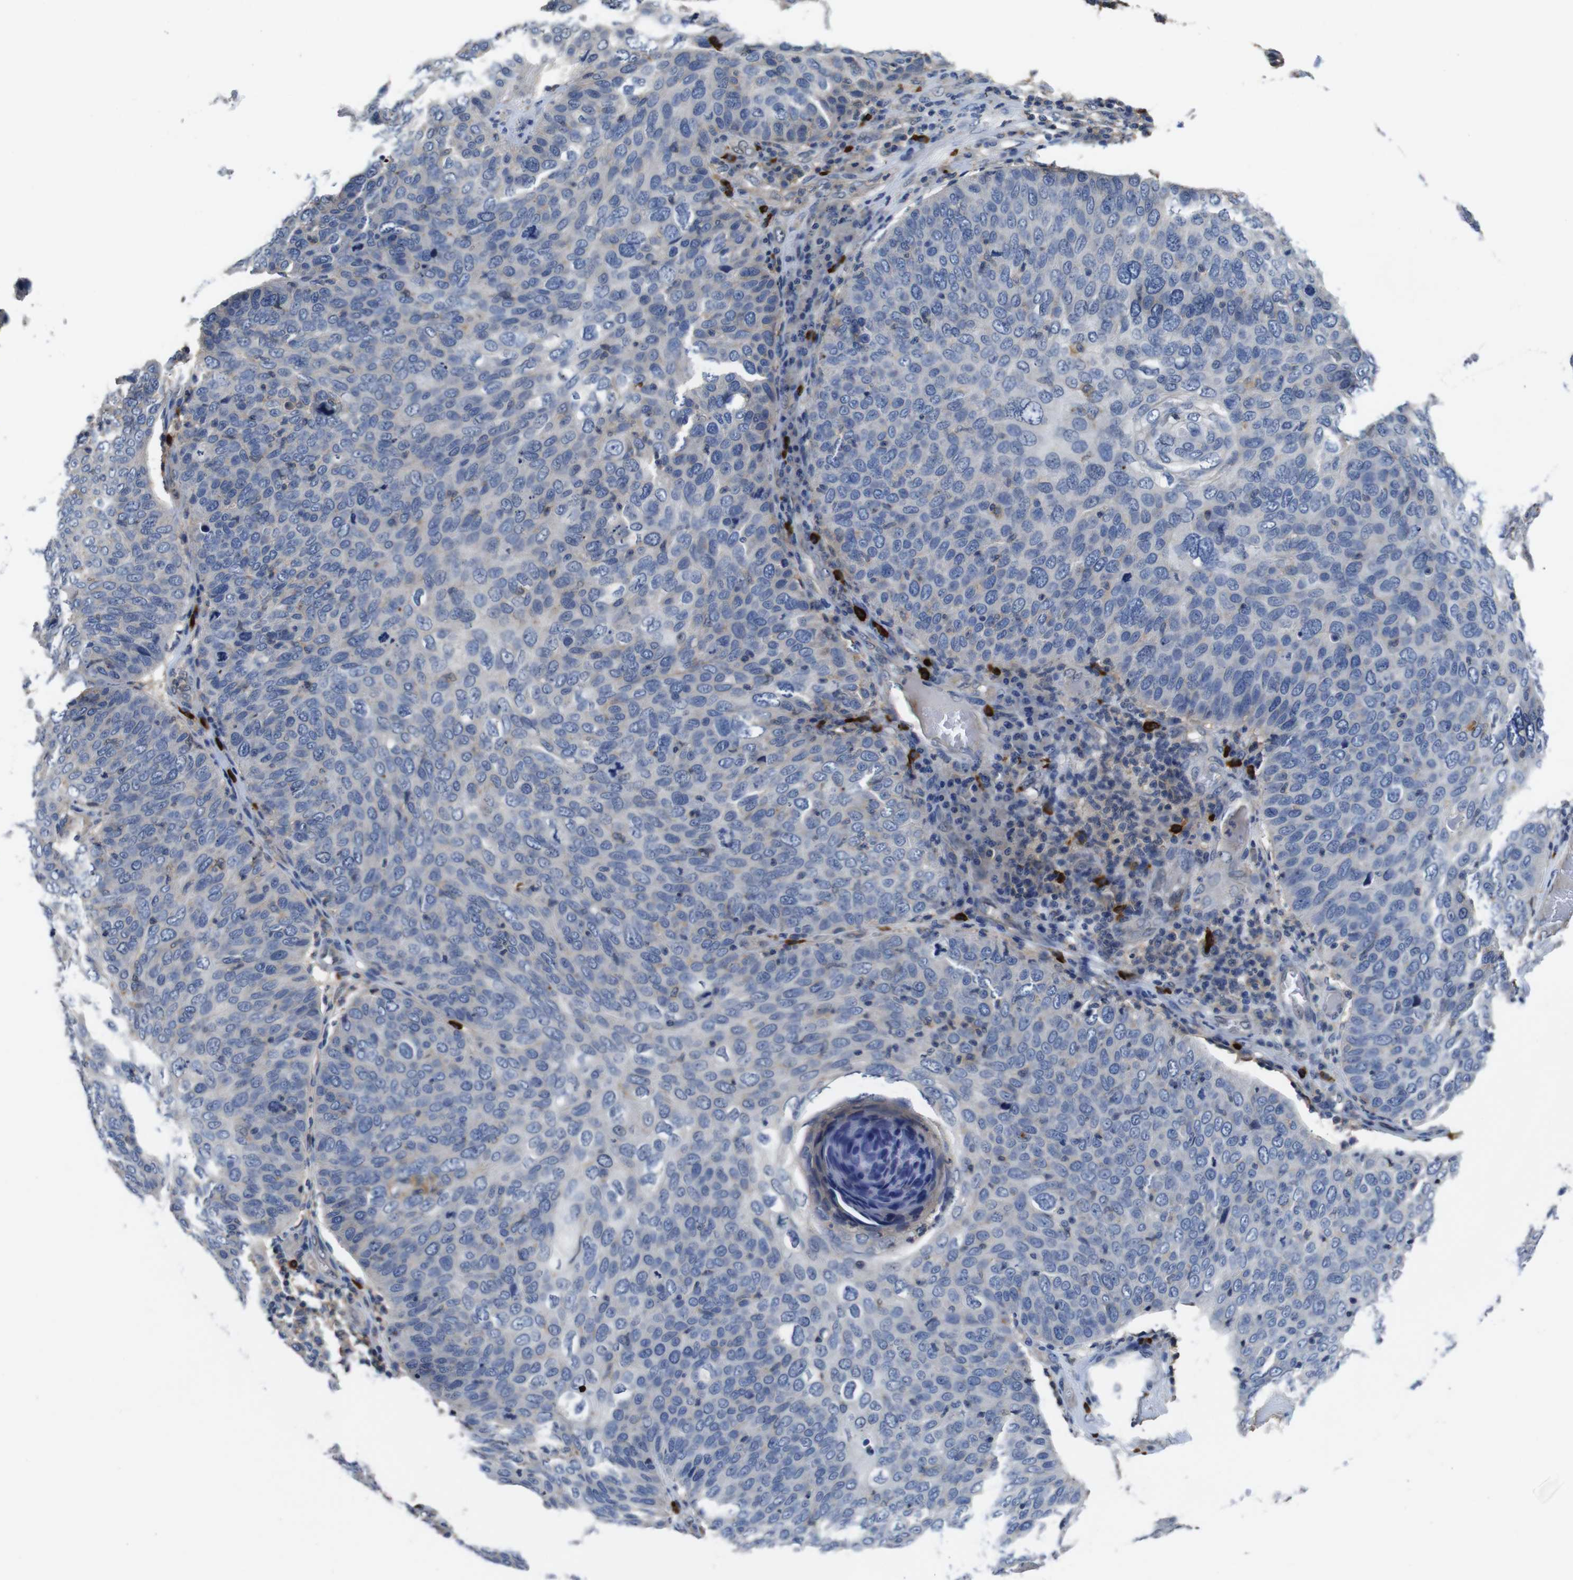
{"staining": {"intensity": "negative", "quantity": "none", "location": "none"}, "tissue": "skin cancer", "cell_type": "Tumor cells", "image_type": "cancer", "snomed": [{"axis": "morphology", "description": "Squamous cell carcinoma, NOS"}, {"axis": "topography", "description": "Skin"}], "caption": "Micrograph shows no significant protein expression in tumor cells of skin cancer (squamous cell carcinoma). (DAB immunohistochemistry visualized using brightfield microscopy, high magnification).", "gene": "GLIPR1", "patient": {"sex": "male", "age": 87}}